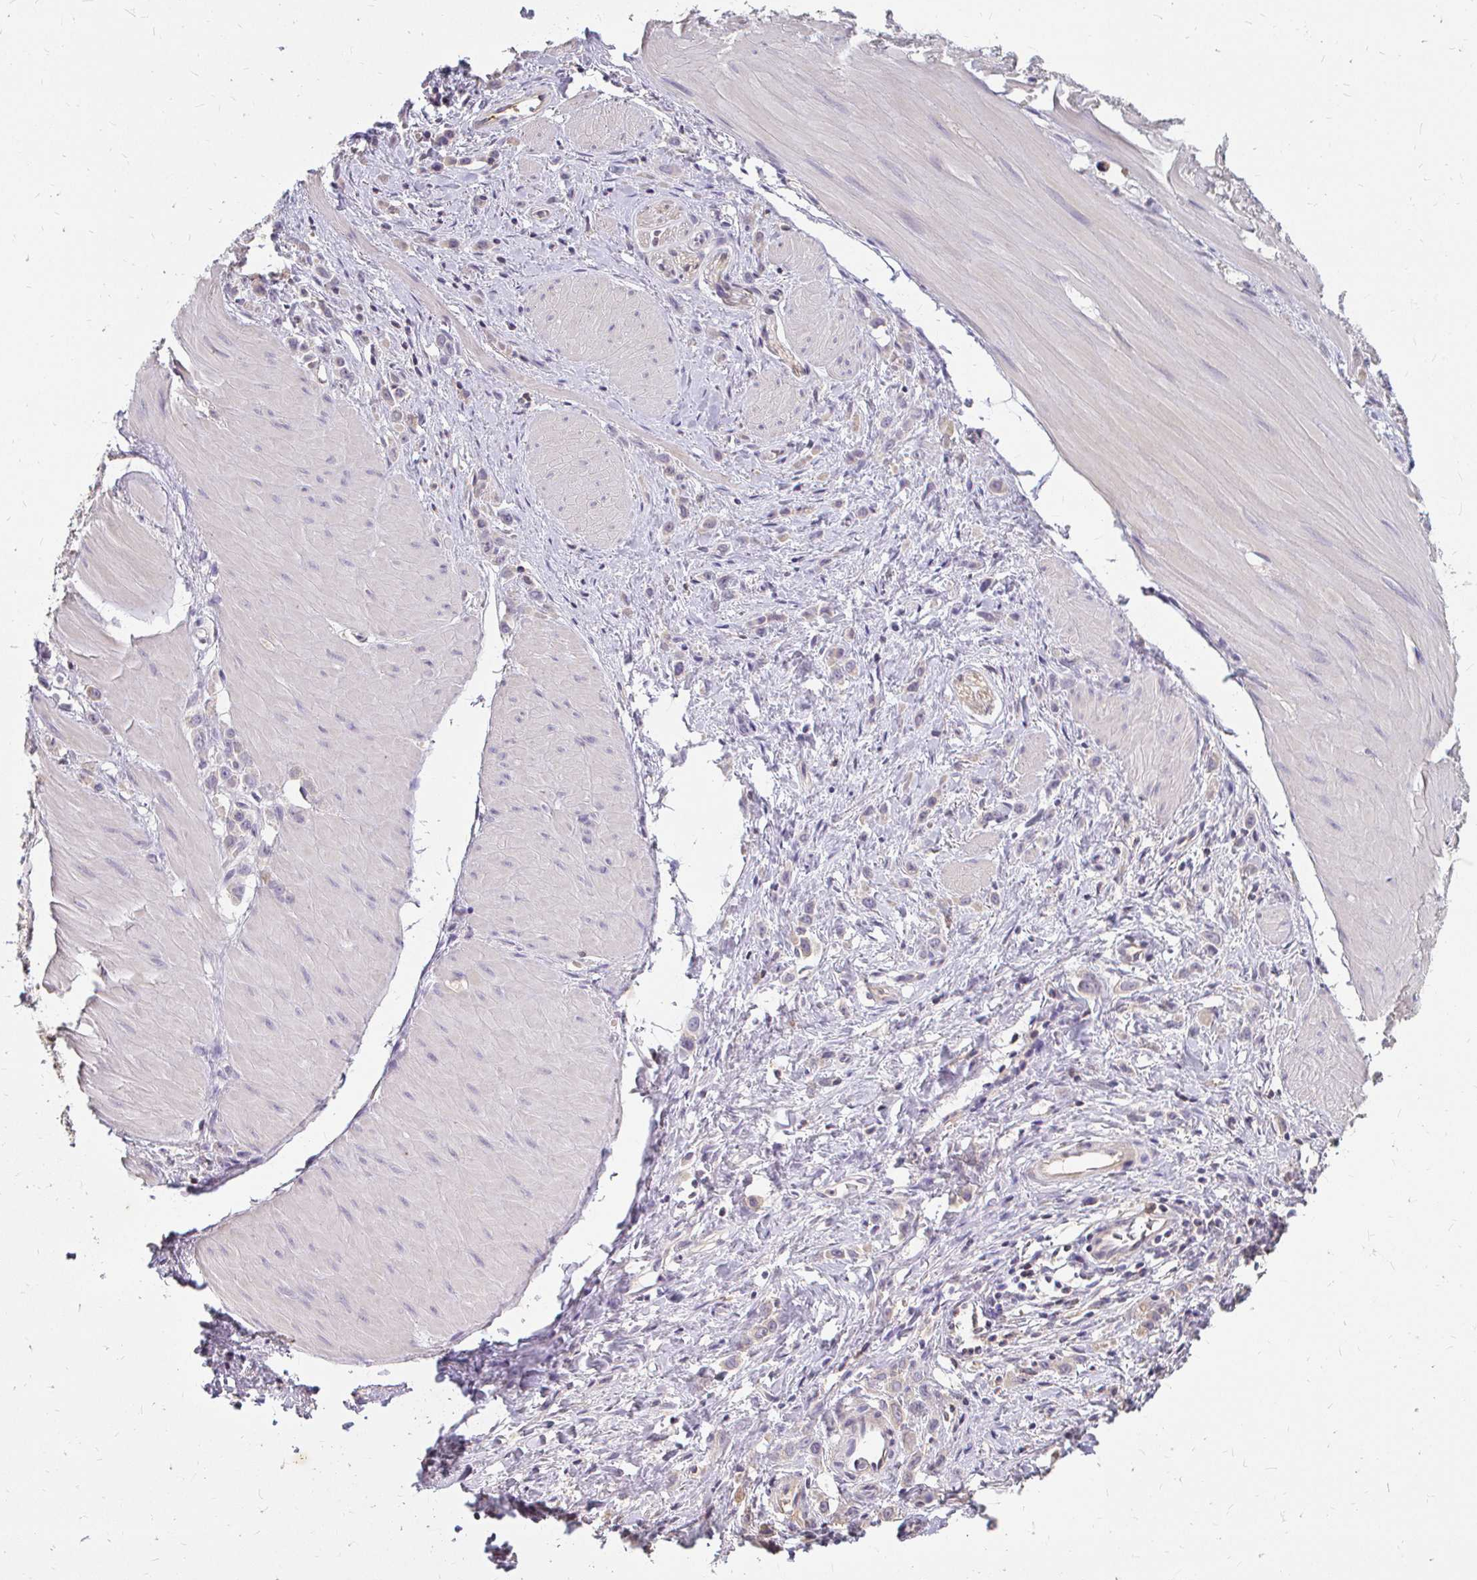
{"staining": {"intensity": "negative", "quantity": "none", "location": "none"}, "tissue": "stomach cancer", "cell_type": "Tumor cells", "image_type": "cancer", "snomed": [{"axis": "morphology", "description": "Adenocarcinoma, NOS"}, {"axis": "topography", "description": "Stomach"}], "caption": "DAB immunohistochemical staining of human adenocarcinoma (stomach) reveals no significant staining in tumor cells.", "gene": "LOXL4", "patient": {"sex": "male", "age": 47}}